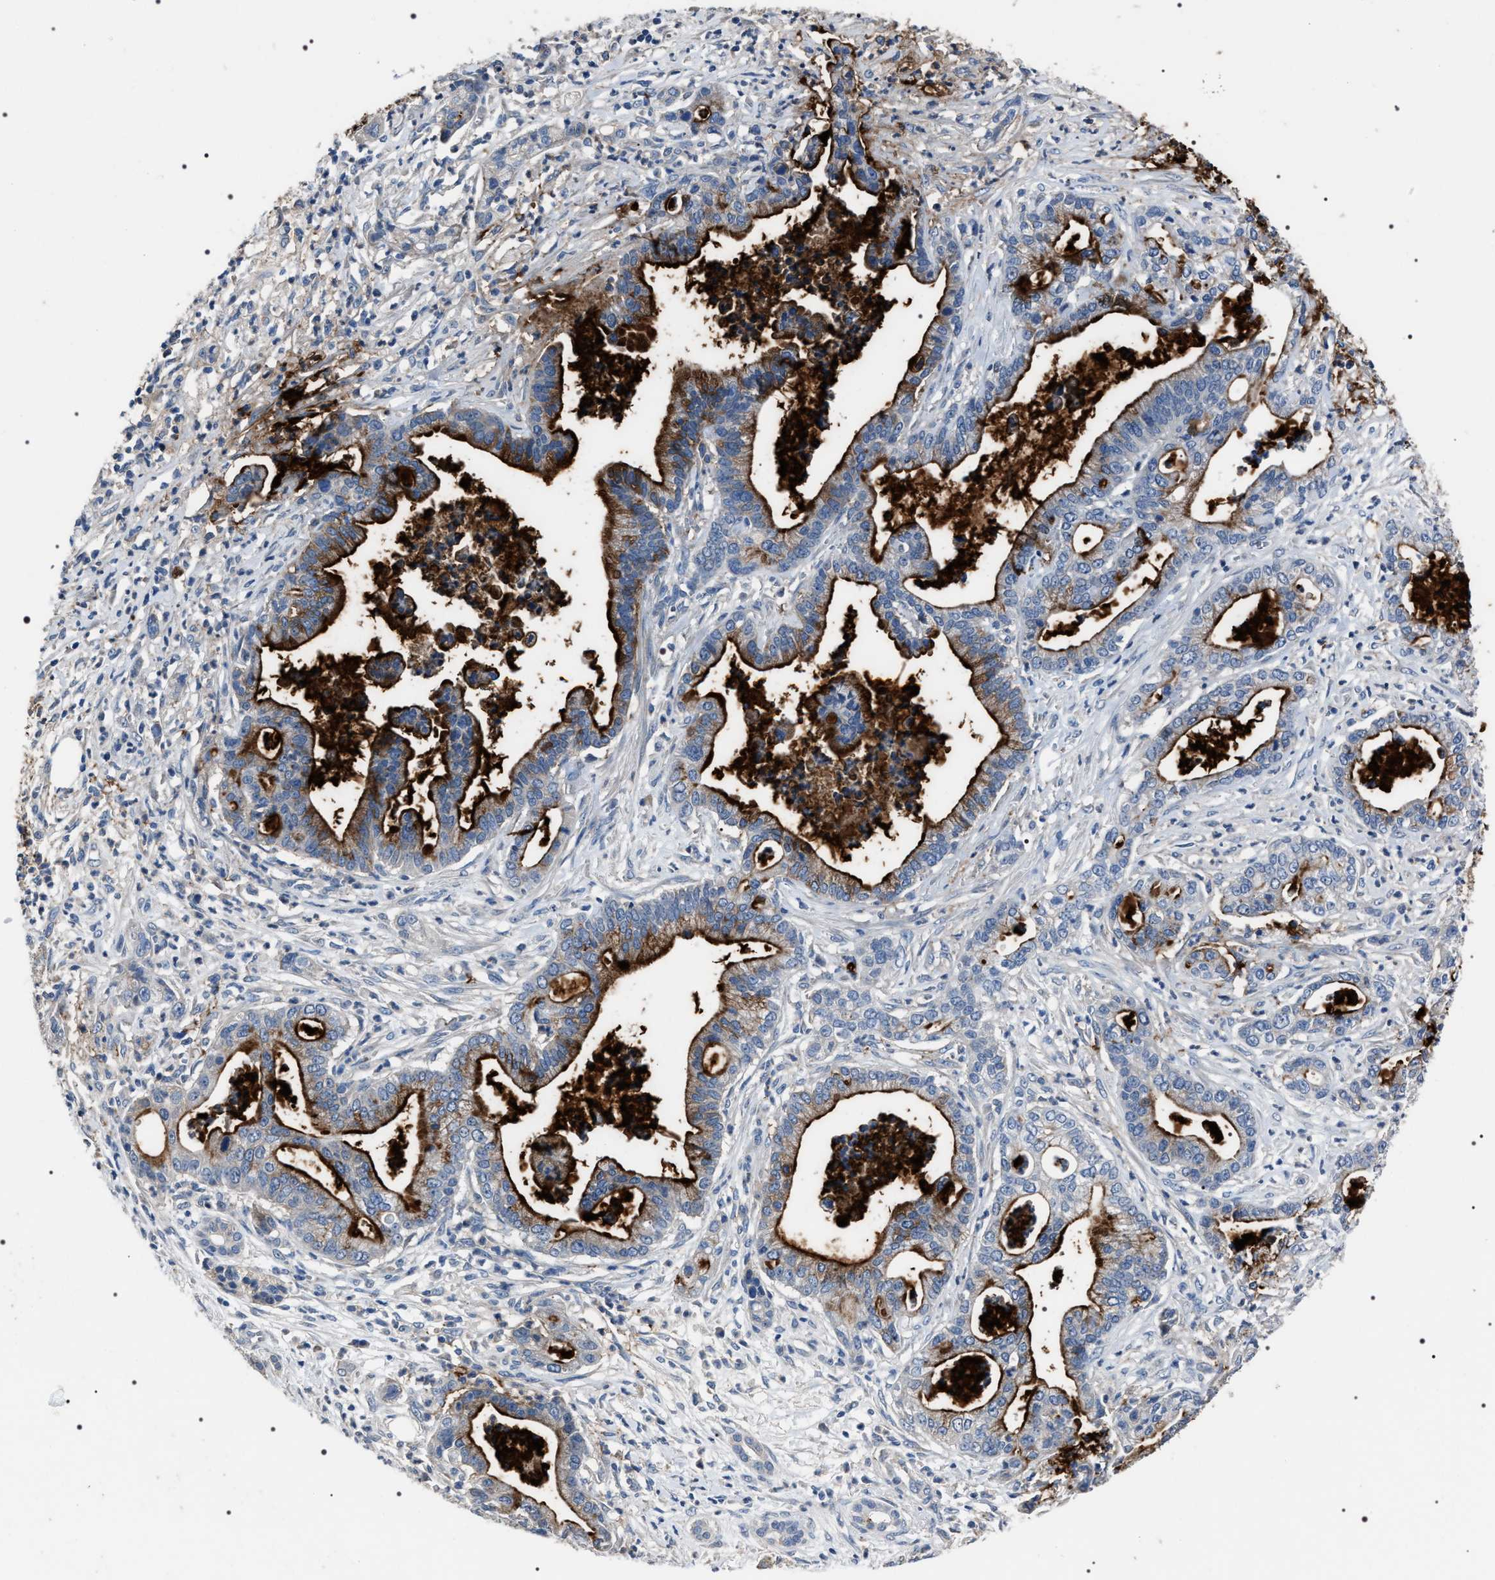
{"staining": {"intensity": "strong", "quantity": ">75%", "location": "cytoplasmic/membranous"}, "tissue": "pancreatic cancer", "cell_type": "Tumor cells", "image_type": "cancer", "snomed": [{"axis": "morphology", "description": "Adenocarcinoma, NOS"}, {"axis": "topography", "description": "Pancreas"}], "caption": "Approximately >75% of tumor cells in human adenocarcinoma (pancreatic) reveal strong cytoplasmic/membranous protein expression as visualized by brown immunohistochemical staining.", "gene": "TRIM54", "patient": {"sex": "male", "age": 69}}